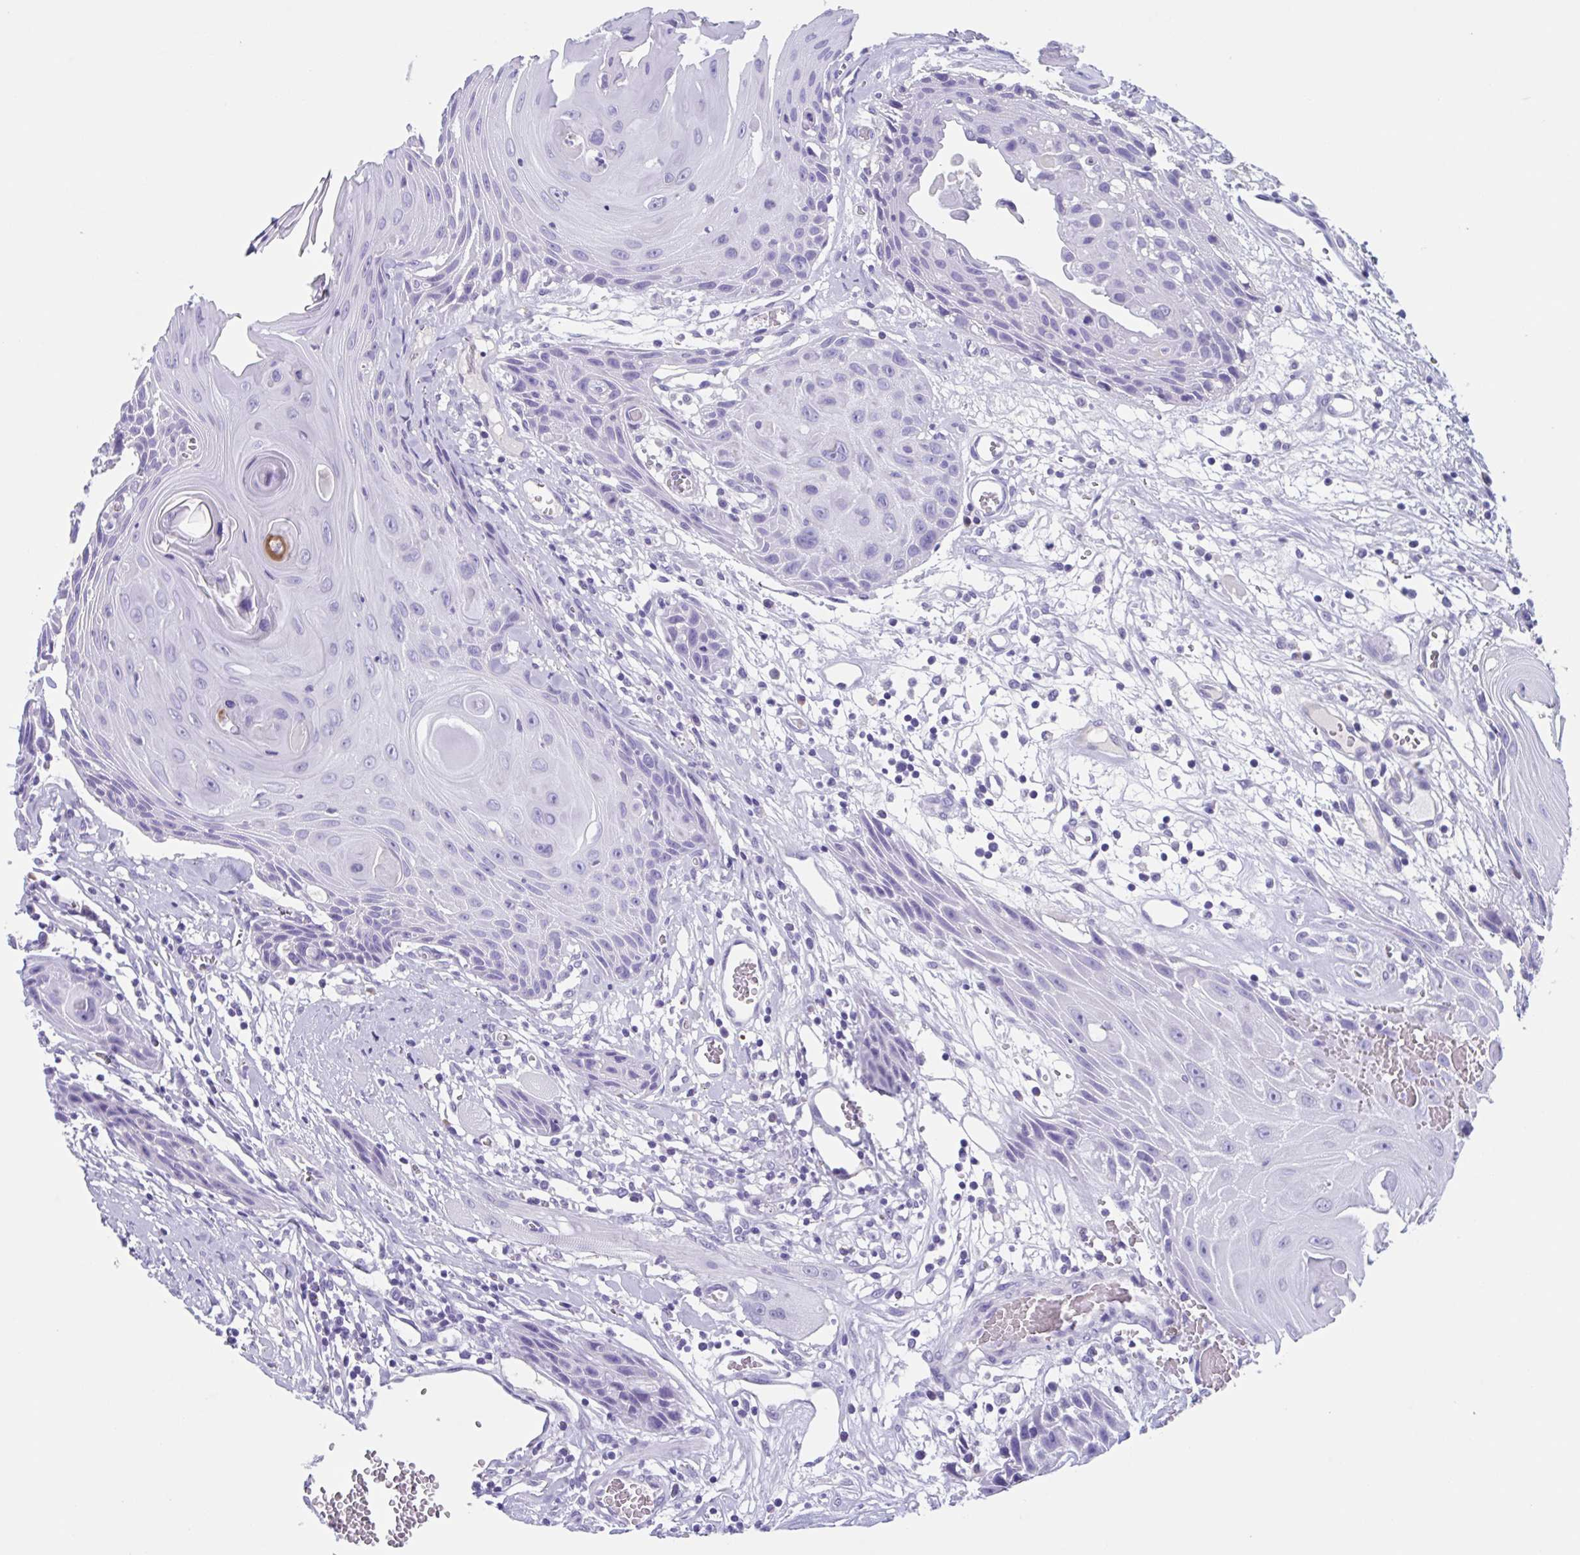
{"staining": {"intensity": "negative", "quantity": "none", "location": "none"}, "tissue": "head and neck cancer", "cell_type": "Tumor cells", "image_type": "cancer", "snomed": [{"axis": "morphology", "description": "Squamous cell carcinoma, NOS"}, {"axis": "topography", "description": "Oral tissue"}, {"axis": "topography", "description": "Head-Neck"}], "caption": "This is an IHC histopathology image of head and neck cancer. There is no positivity in tumor cells.", "gene": "USP35", "patient": {"sex": "male", "age": 49}}